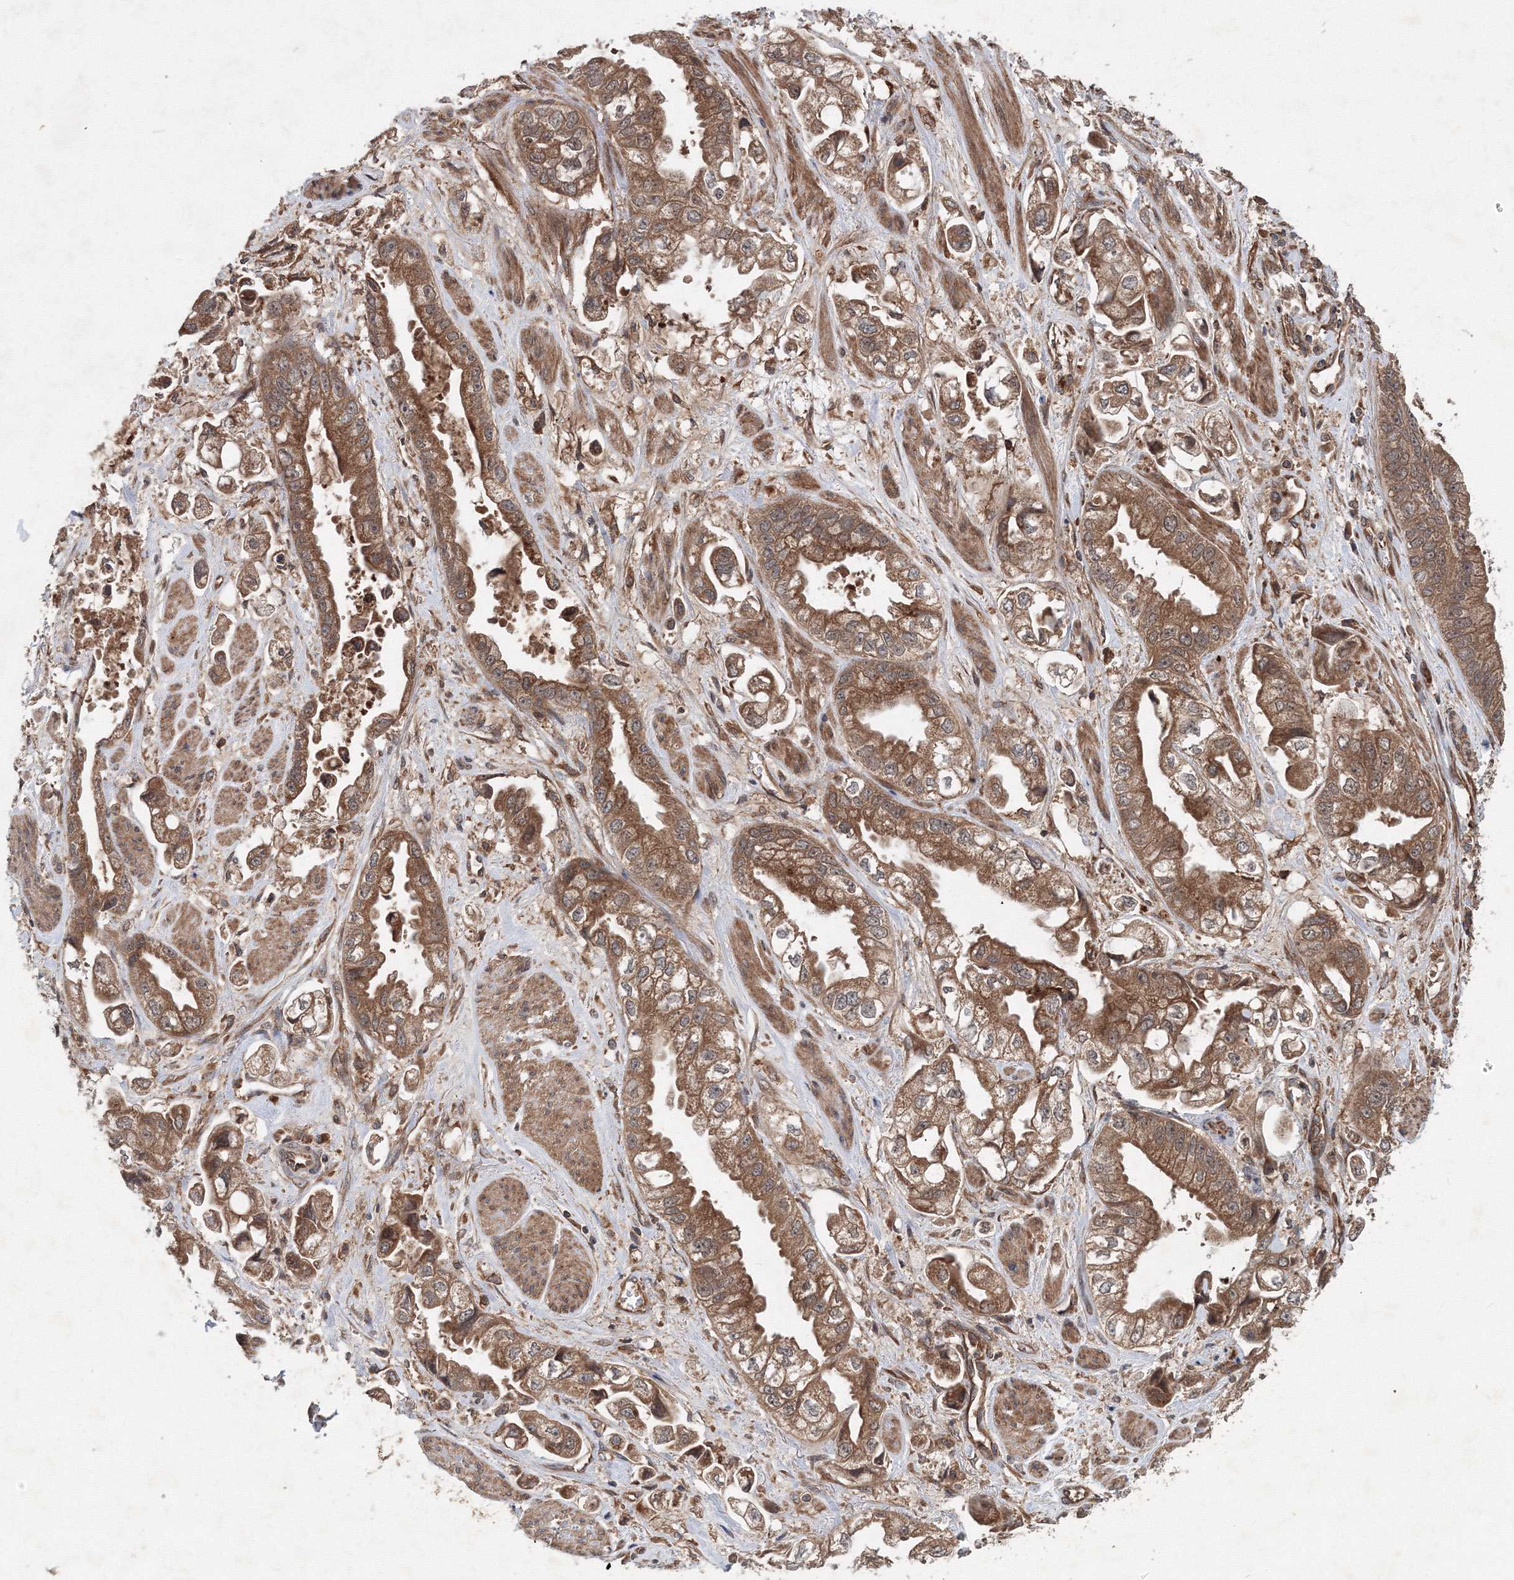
{"staining": {"intensity": "moderate", "quantity": ">75%", "location": "cytoplasmic/membranous"}, "tissue": "stomach cancer", "cell_type": "Tumor cells", "image_type": "cancer", "snomed": [{"axis": "morphology", "description": "Adenocarcinoma, NOS"}, {"axis": "topography", "description": "Stomach"}], "caption": "Stomach cancer stained with immunohistochemistry demonstrates moderate cytoplasmic/membranous staining in approximately >75% of tumor cells.", "gene": "ATG3", "patient": {"sex": "male", "age": 62}}